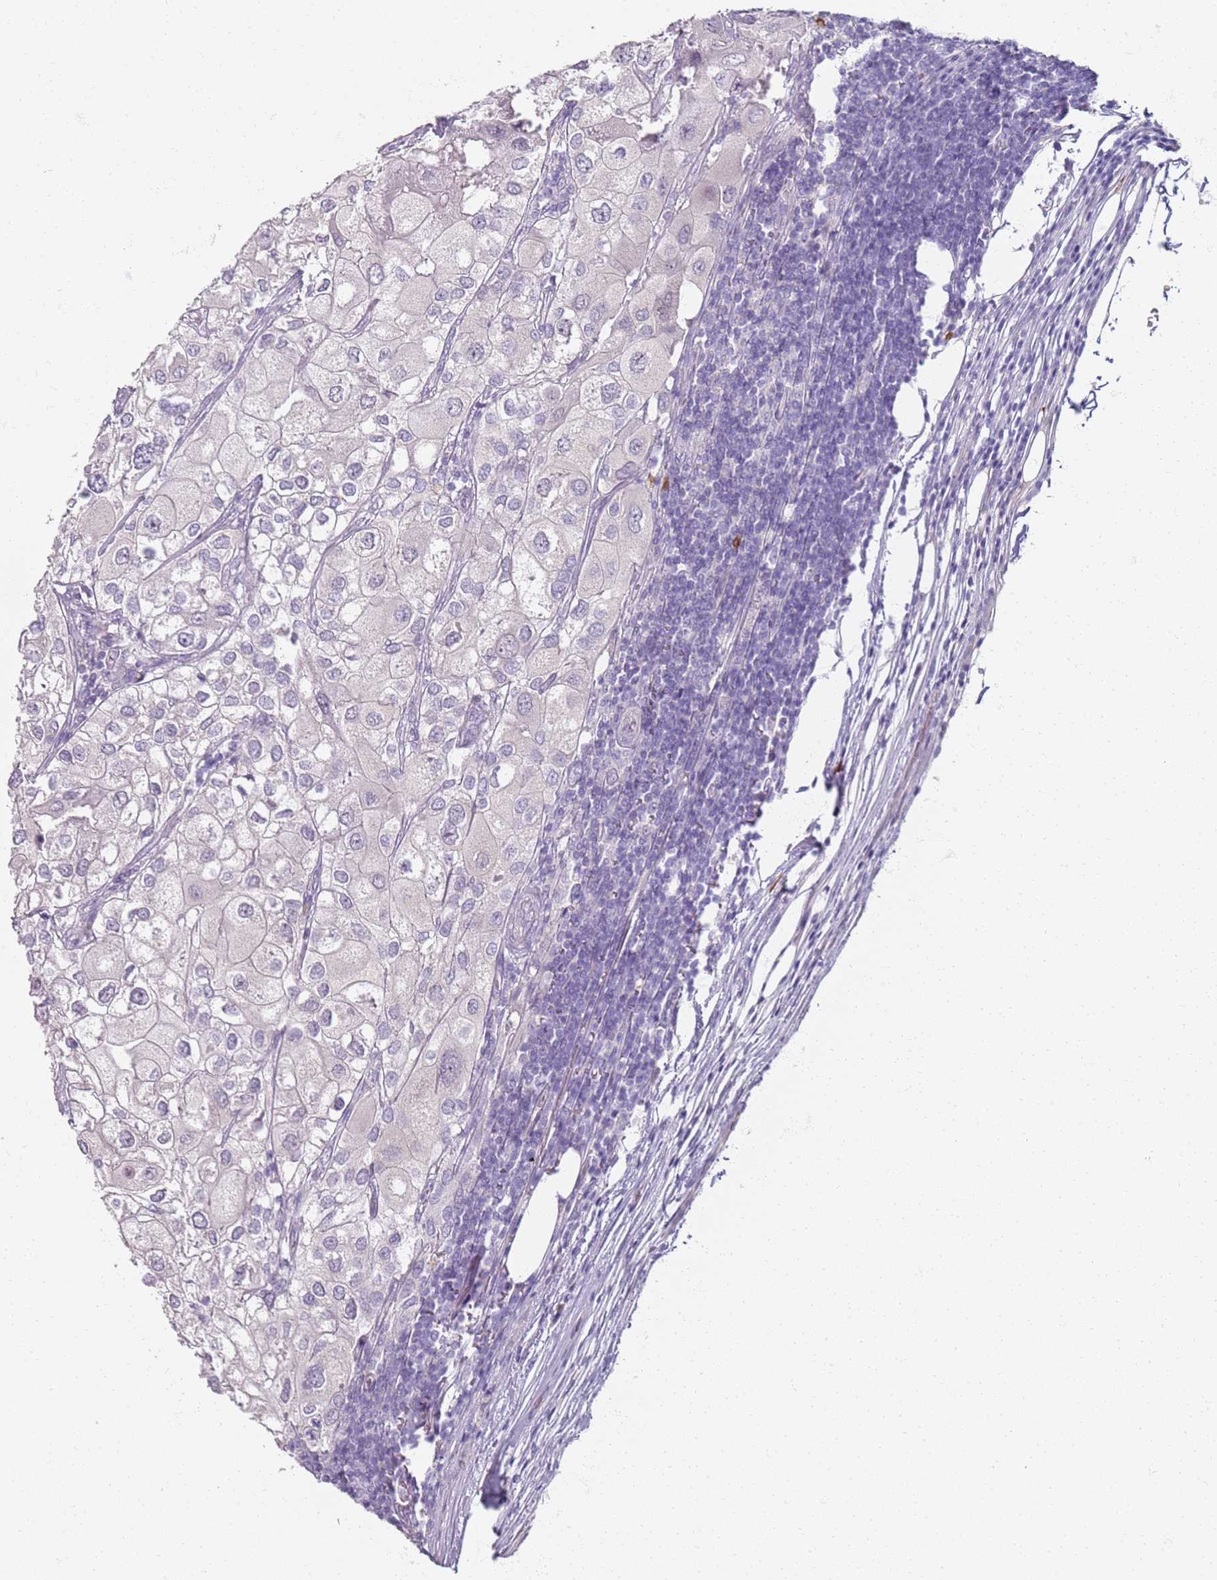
{"staining": {"intensity": "negative", "quantity": "none", "location": "none"}, "tissue": "urothelial cancer", "cell_type": "Tumor cells", "image_type": "cancer", "snomed": [{"axis": "morphology", "description": "Urothelial carcinoma, High grade"}, {"axis": "topography", "description": "Urinary bladder"}], "caption": "A micrograph of high-grade urothelial carcinoma stained for a protein displays no brown staining in tumor cells.", "gene": "CD40LG", "patient": {"sex": "male", "age": 64}}